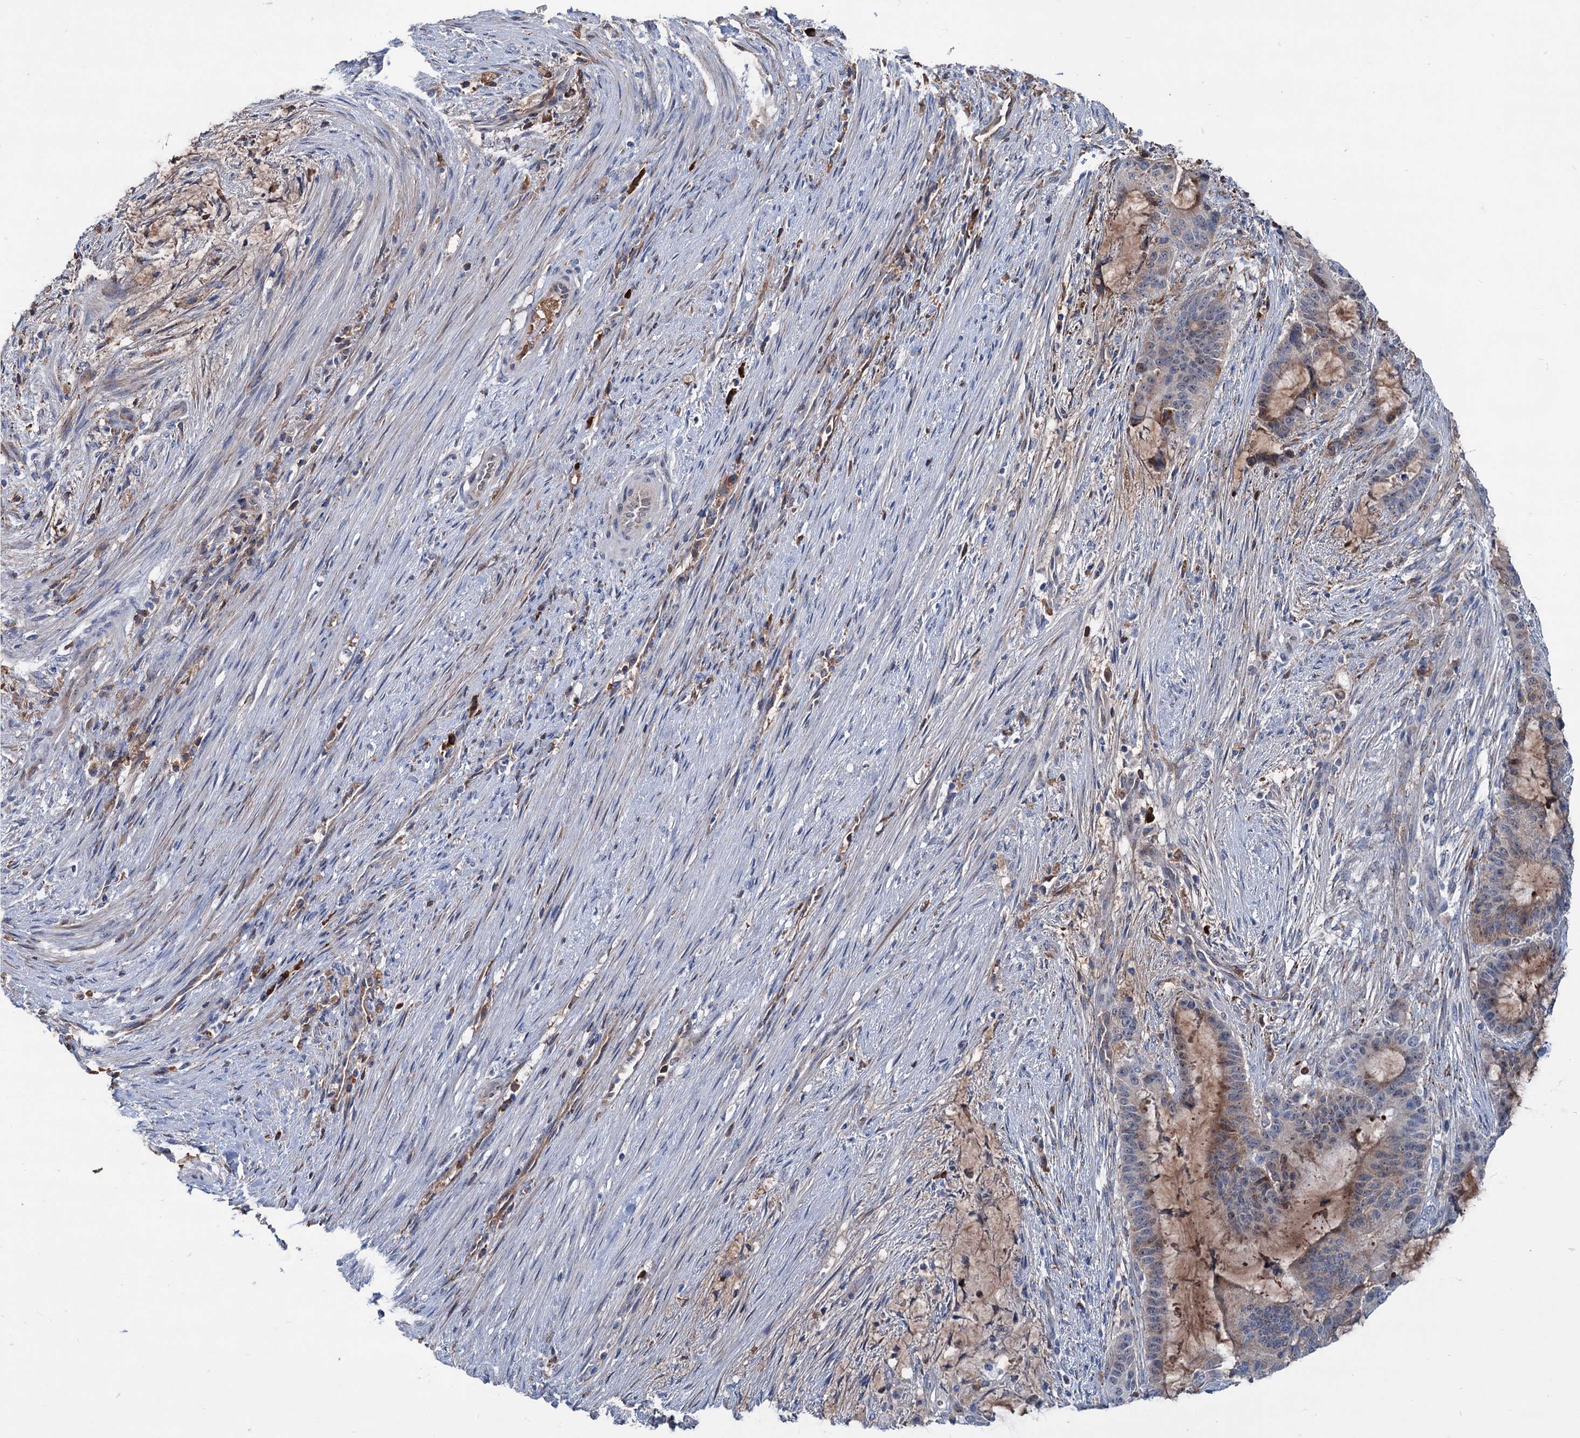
{"staining": {"intensity": "moderate", "quantity": "<25%", "location": "cytoplasmic/membranous"}, "tissue": "liver cancer", "cell_type": "Tumor cells", "image_type": "cancer", "snomed": [{"axis": "morphology", "description": "Normal tissue, NOS"}, {"axis": "morphology", "description": "Cholangiocarcinoma"}, {"axis": "topography", "description": "Liver"}, {"axis": "topography", "description": "Peripheral nerve tissue"}], "caption": "Liver cholangiocarcinoma stained with immunohistochemistry (IHC) displays moderate cytoplasmic/membranous staining in about <25% of tumor cells.", "gene": "LPIN1", "patient": {"sex": "female", "age": 73}}